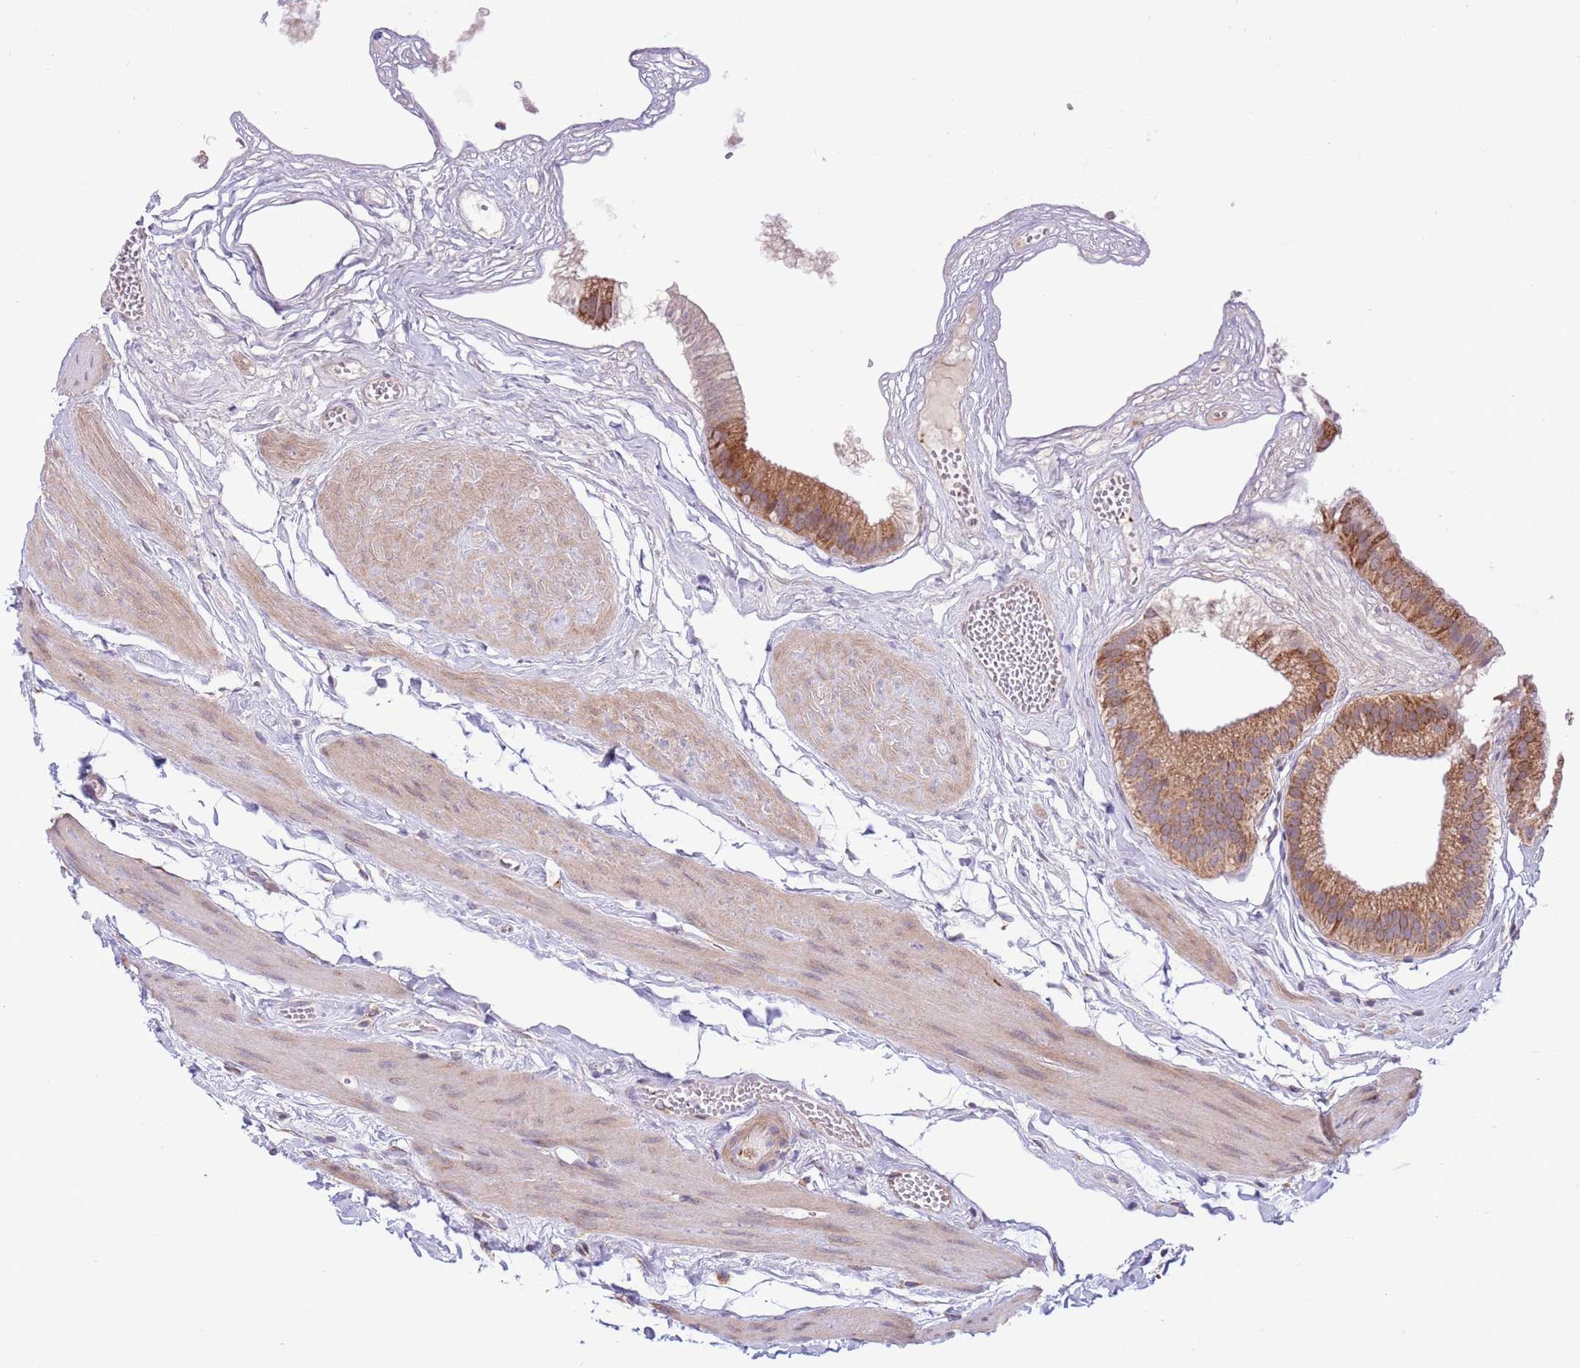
{"staining": {"intensity": "moderate", "quantity": ">75%", "location": "cytoplasmic/membranous"}, "tissue": "gallbladder", "cell_type": "Glandular cells", "image_type": "normal", "snomed": [{"axis": "morphology", "description": "Normal tissue, NOS"}, {"axis": "topography", "description": "Gallbladder"}], "caption": "High-power microscopy captured an IHC histopathology image of unremarkable gallbladder, revealing moderate cytoplasmic/membranous expression in approximately >75% of glandular cells. (DAB (3,3'-diaminobenzidine) IHC with brightfield microscopy, high magnification).", "gene": "DAND5", "patient": {"sex": "female", "age": 54}}